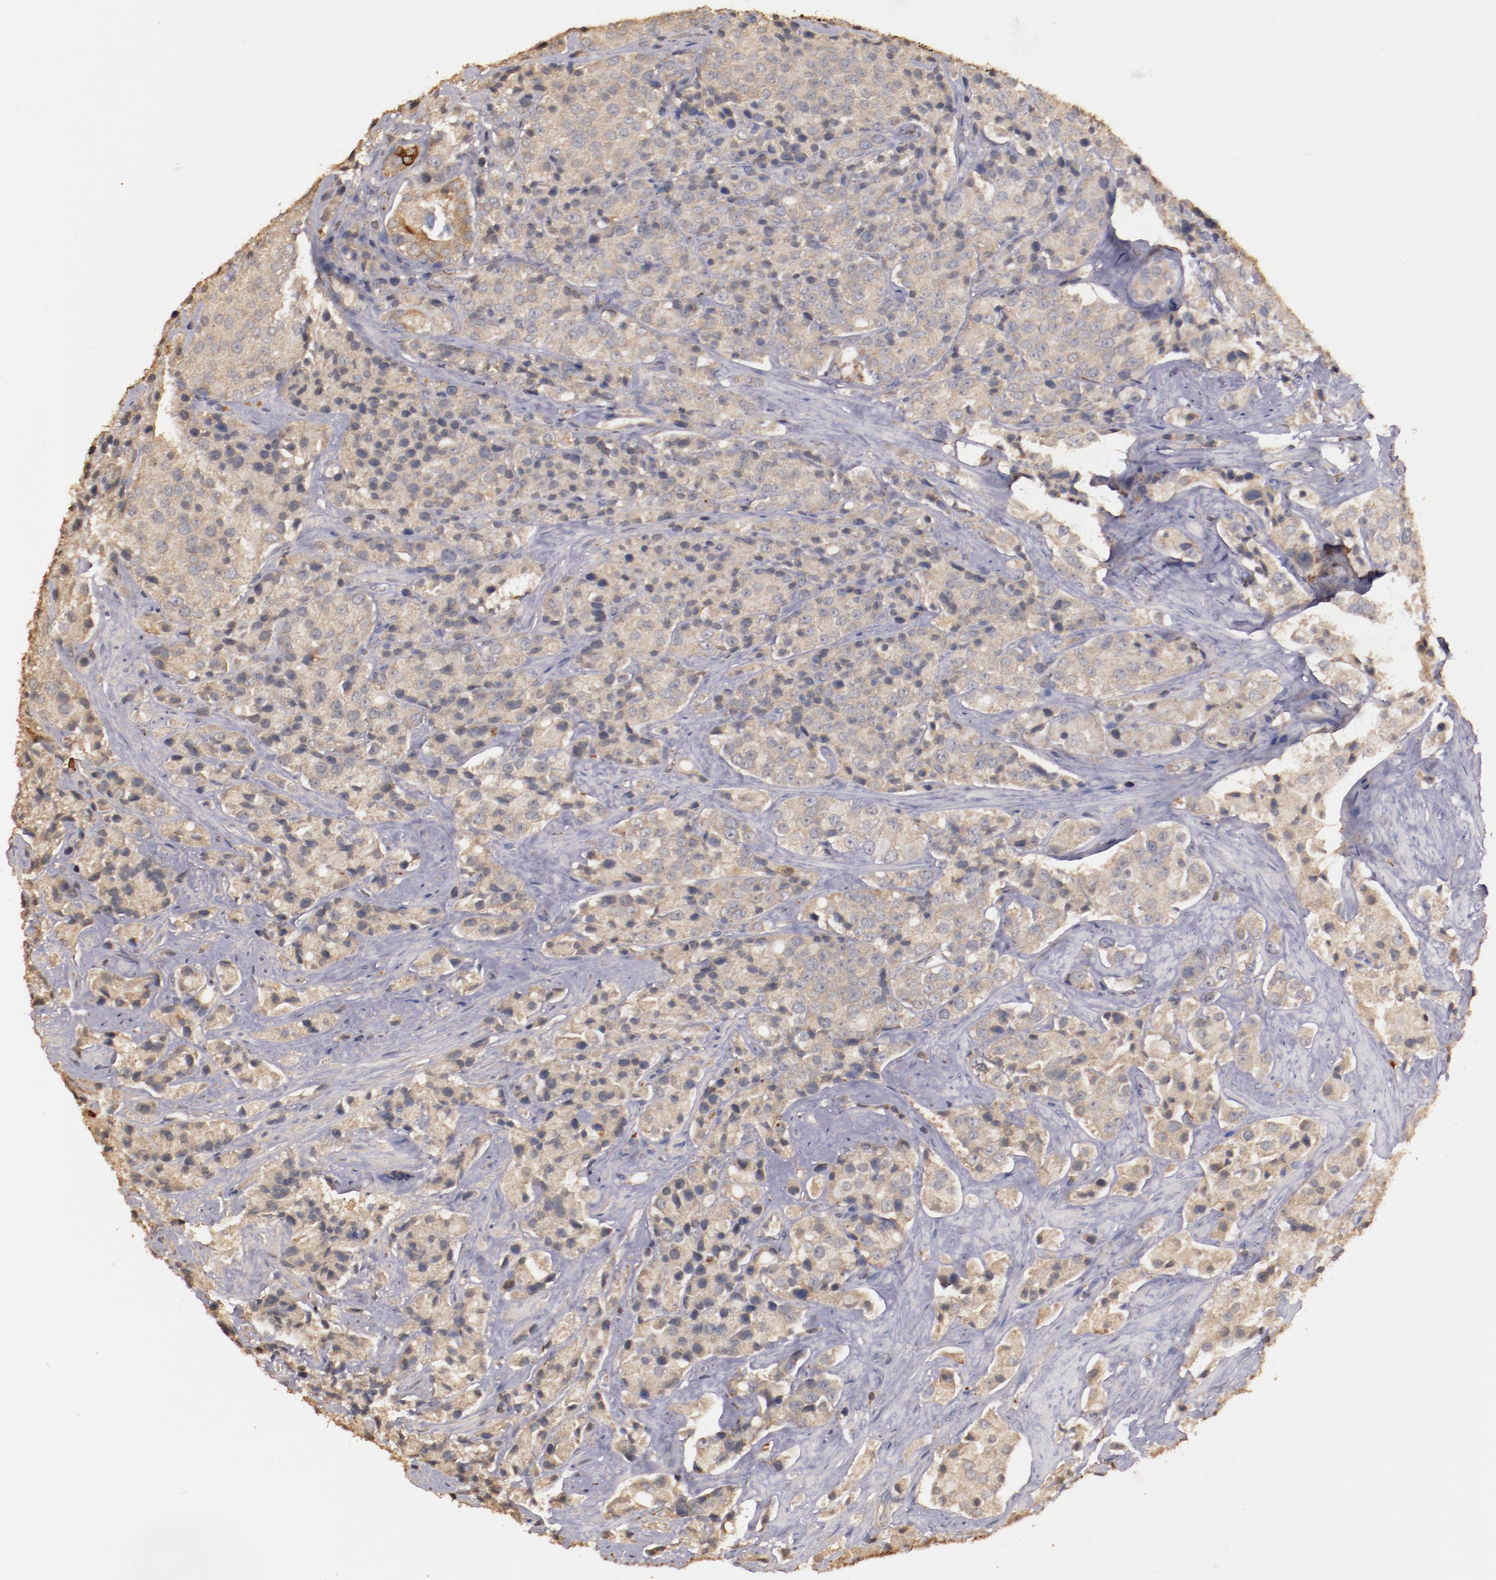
{"staining": {"intensity": "moderate", "quantity": ">75%", "location": "cytoplasmic/membranous"}, "tissue": "prostate cancer", "cell_type": "Tumor cells", "image_type": "cancer", "snomed": [{"axis": "morphology", "description": "Adenocarcinoma, Medium grade"}, {"axis": "topography", "description": "Prostate"}], "caption": "Protein expression analysis of prostate cancer displays moderate cytoplasmic/membranous expression in about >75% of tumor cells. The staining was performed using DAB (3,3'-diaminobenzidine), with brown indicating positive protein expression. Nuclei are stained blue with hematoxylin.", "gene": "SRRD", "patient": {"sex": "male", "age": 70}}